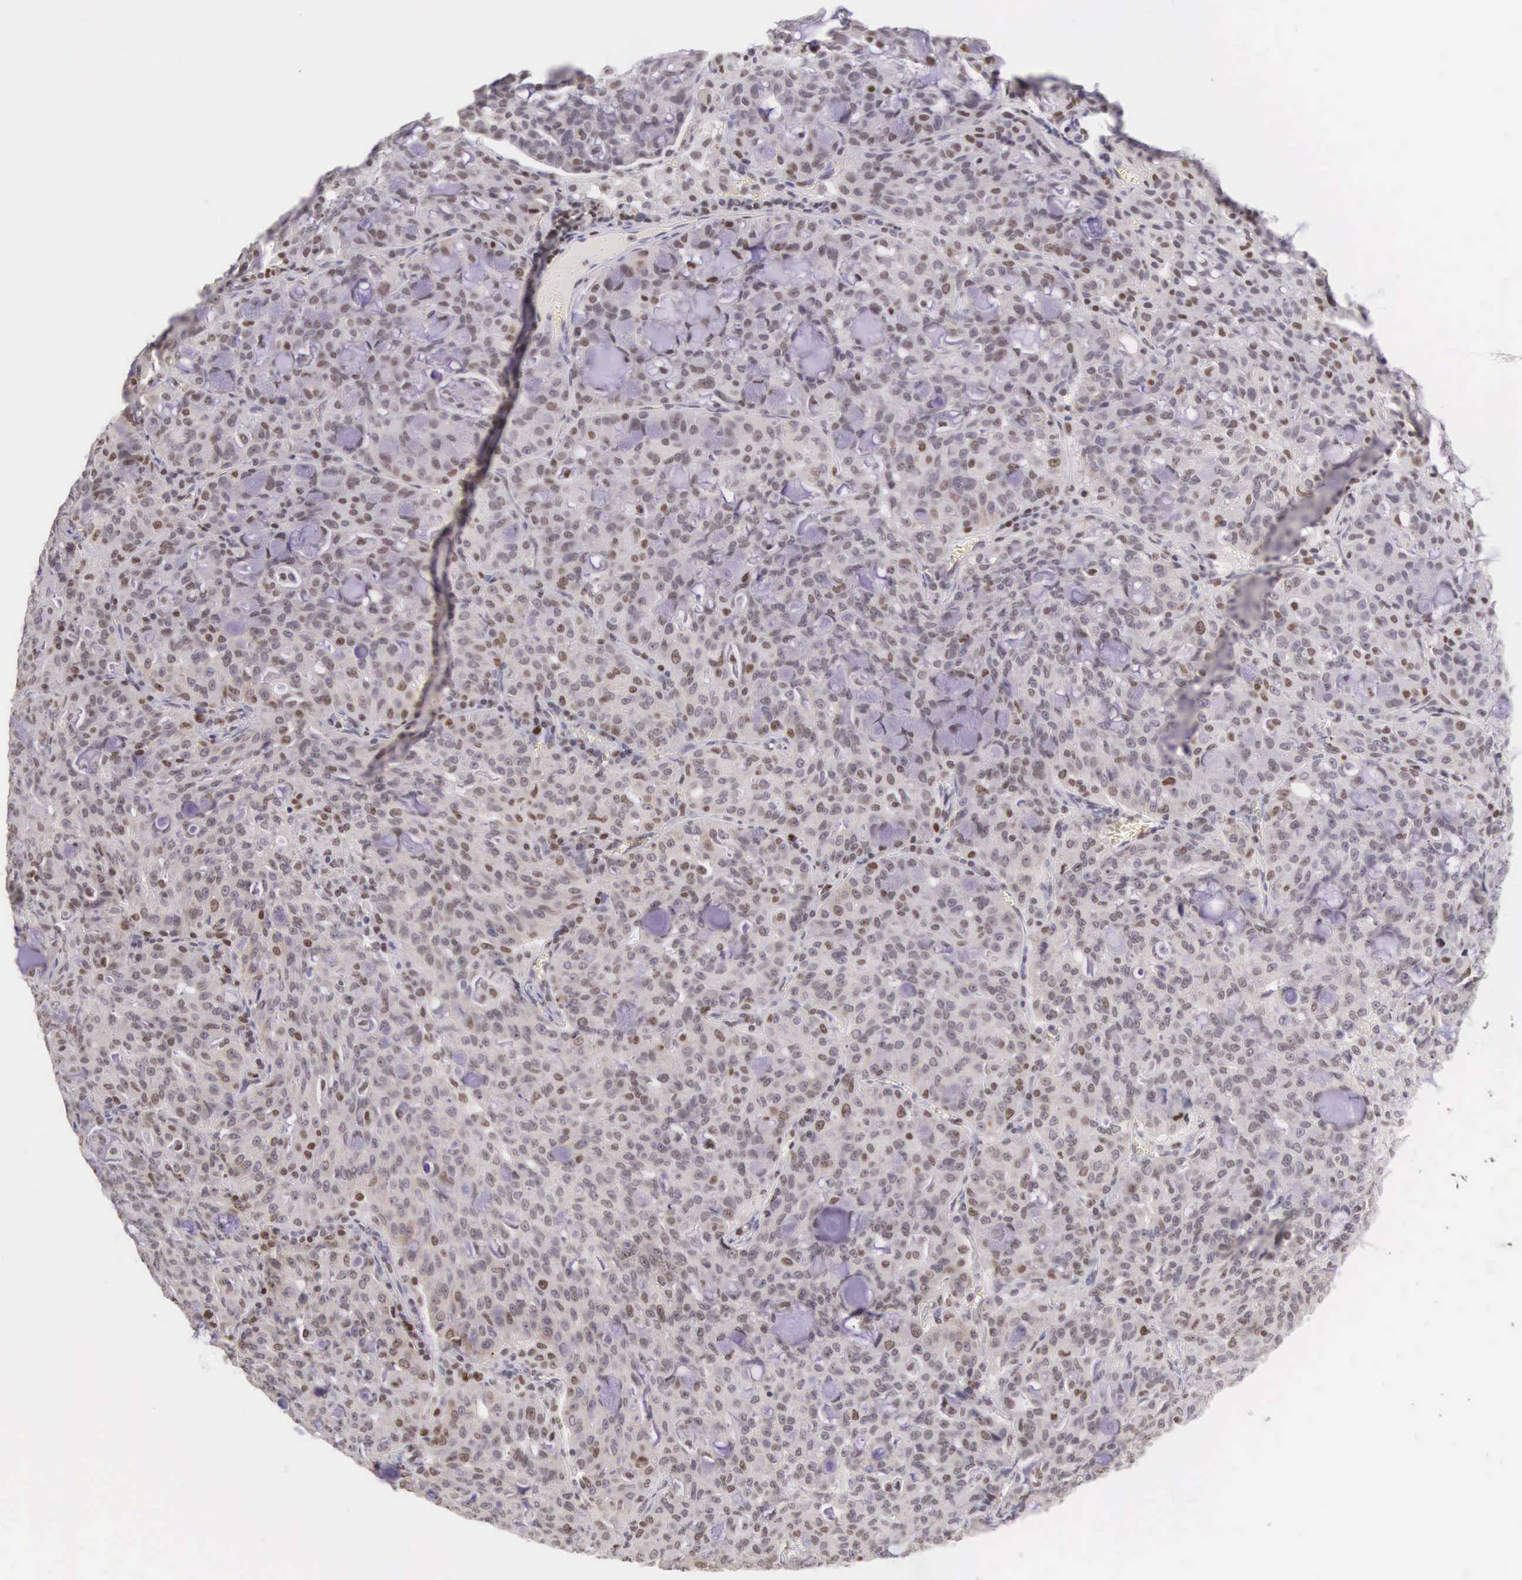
{"staining": {"intensity": "weak", "quantity": "25%-75%", "location": "nuclear"}, "tissue": "lung cancer", "cell_type": "Tumor cells", "image_type": "cancer", "snomed": [{"axis": "morphology", "description": "Adenocarcinoma, NOS"}, {"axis": "topography", "description": "Lung"}], "caption": "Protein expression by immunohistochemistry (IHC) demonstrates weak nuclear positivity in approximately 25%-75% of tumor cells in lung cancer (adenocarcinoma).", "gene": "VRK1", "patient": {"sex": "female", "age": 44}}